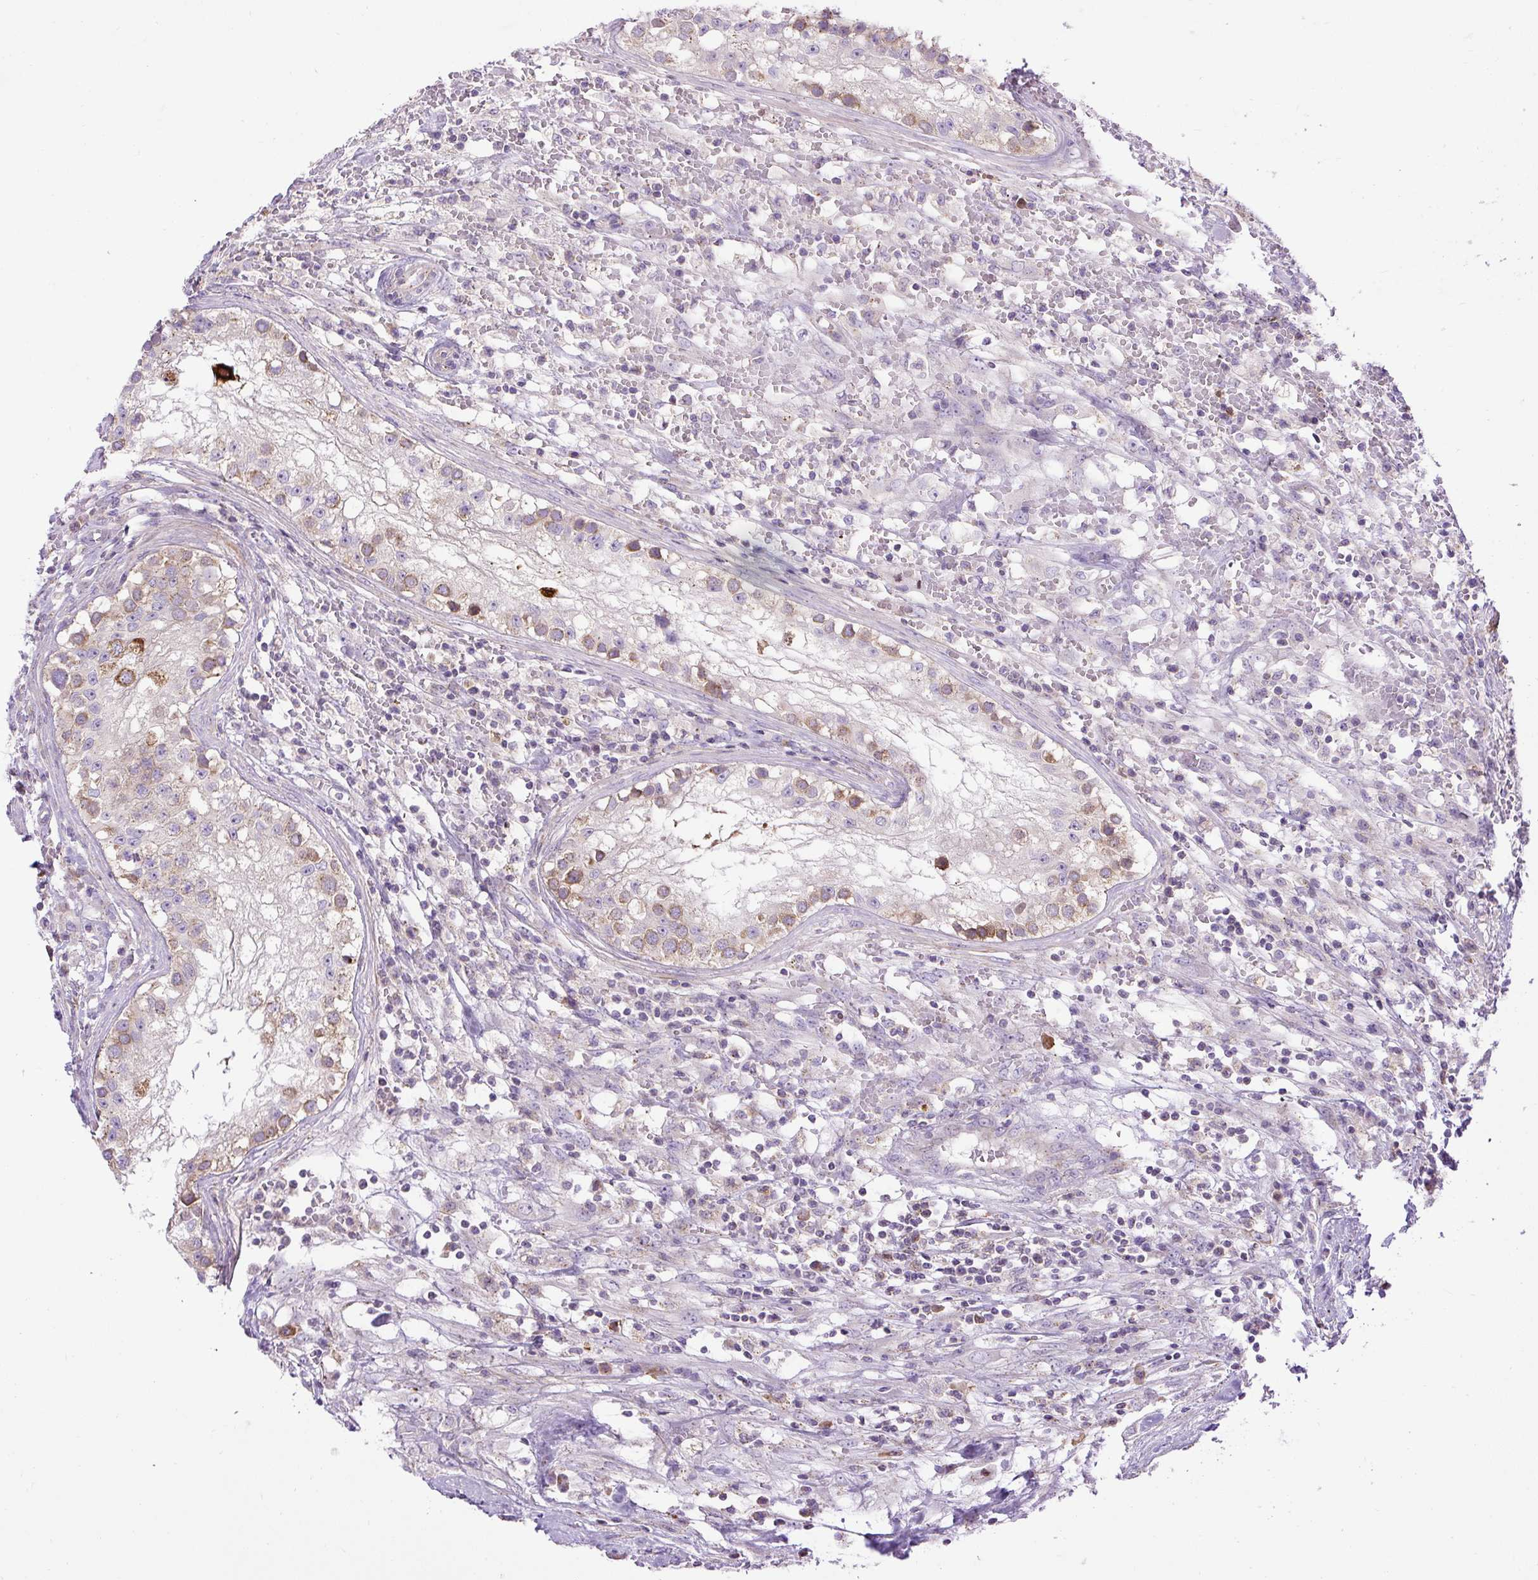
{"staining": {"intensity": "weak", "quantity": "25%-75%", "location": "cytoplasmic/membranous"}, "tissue": "testis cancer", "cell_type": "Tumor cells", "image_type": "cancer", "snomed": [{"axis": "morphology", "description": "Carcinoma, Embryonal, NOS"}, {"axis": "topography", "description": "Testis"}], "caption": "Human testis cancer (embryonal carcinoma) stained for a protein (brown) demonstrates weak cytoplasmic/membranous positive positivity in approximately 25%-75% of tumor cells.", "gene": "CFAP47", "patient": {"sex": "male", "age": 25}}